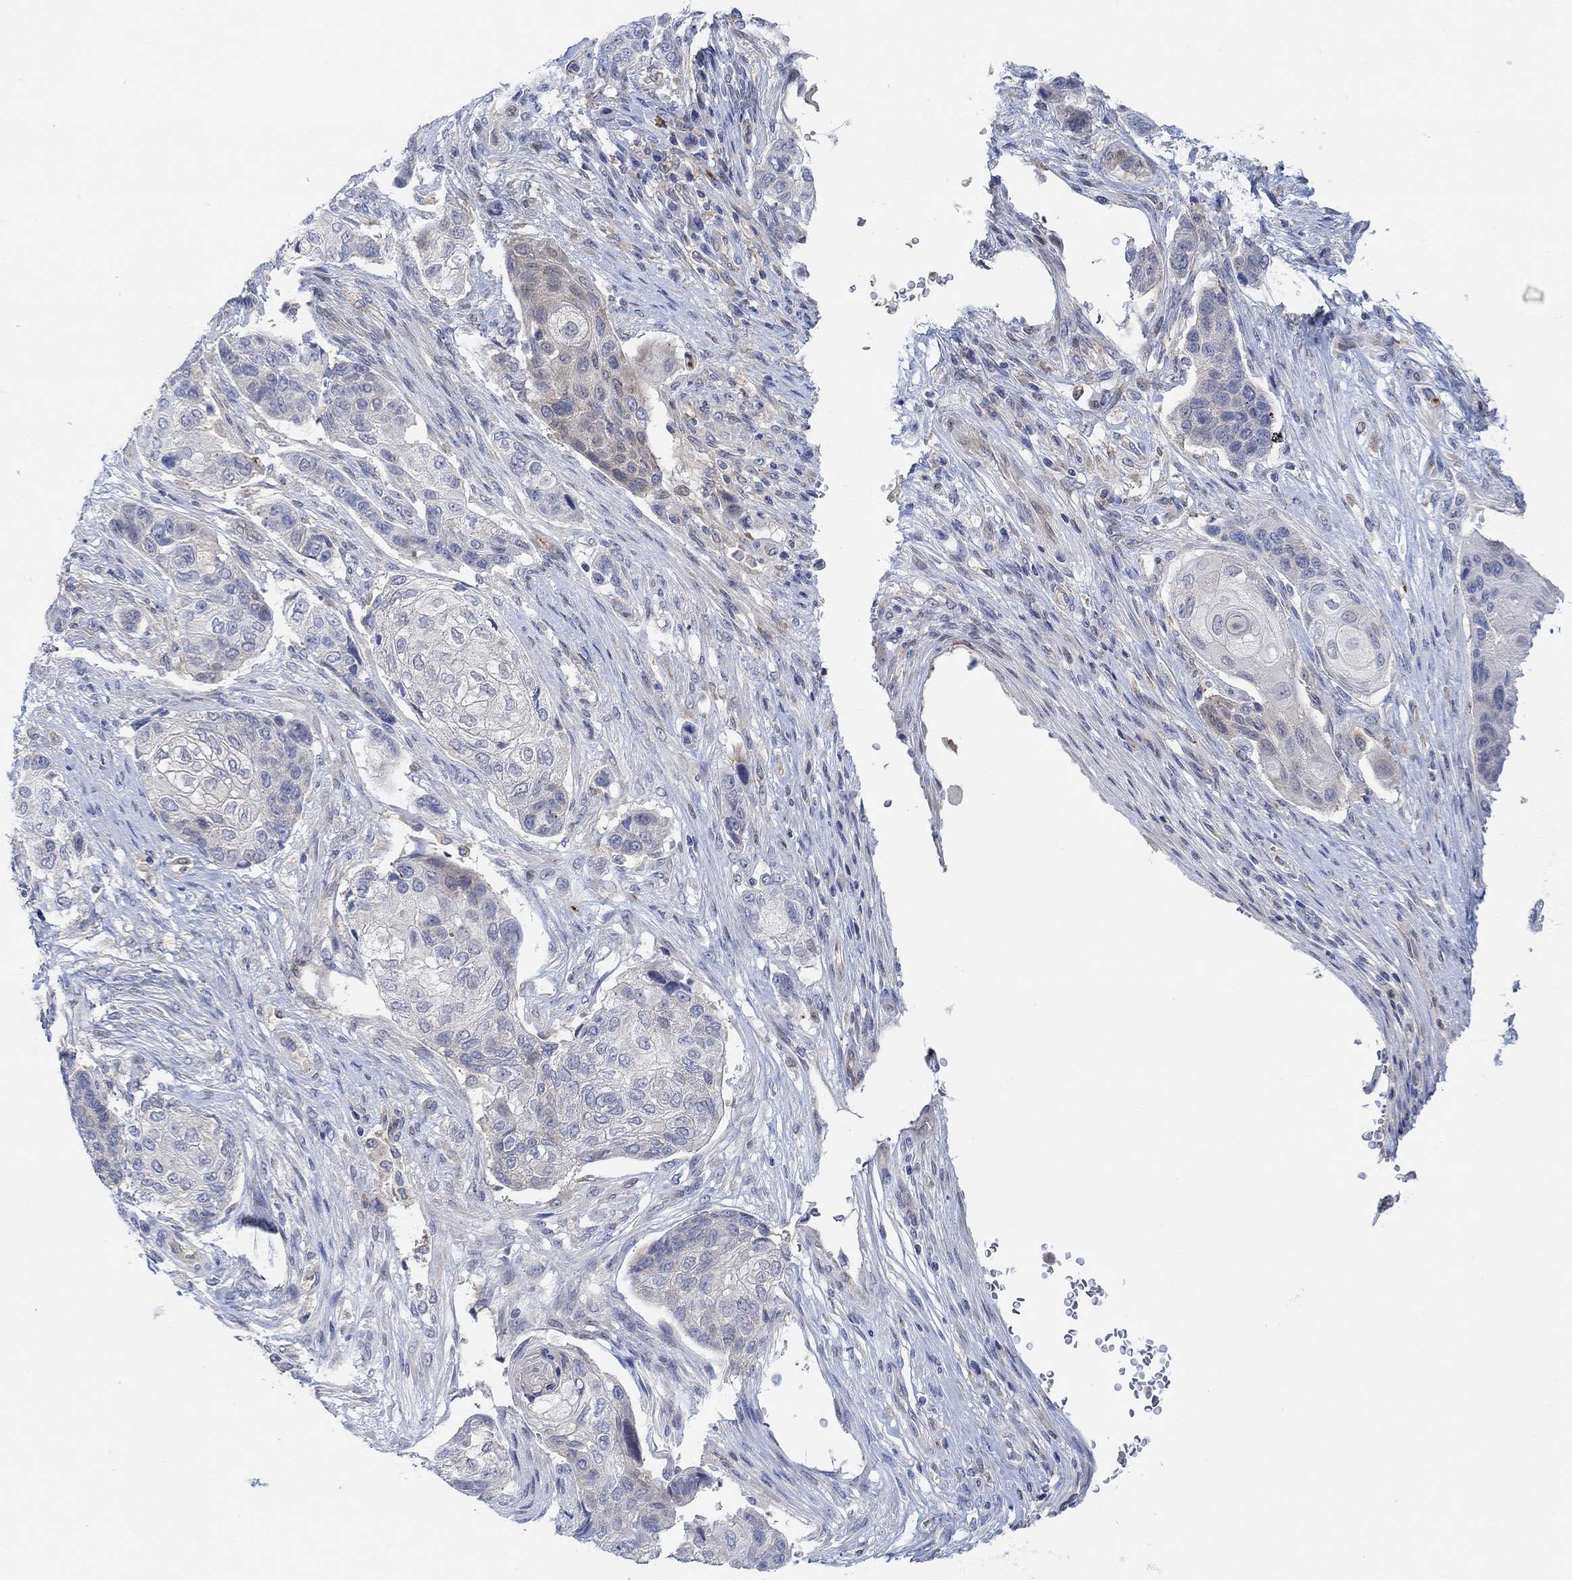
{"staining": {"intensity": "weak", "quantity": "<25%", "location": "cytoplasmic/membranous"}, "tissue": "lung cancer", "cell_type": "Tumor cells", "image_type": "cancer", "snomed": [{"axis": "morphology", "description": "Normal tissue, NOS"}, {"axis": "morphology", "description": "Squamous cell carcinoma, NOS"}, {"axis": "topography", "description": "Bronchus"}, {"axis": "topography", "description": "Lung"}], "caption": "This is an immunohistochemistry histopathology image of human lung cancer (squamous cell carcinoma). There is no positivity in tumor cells.", "gene": "PMFBP1", "patient": {"sex": "male", "age": 69}}